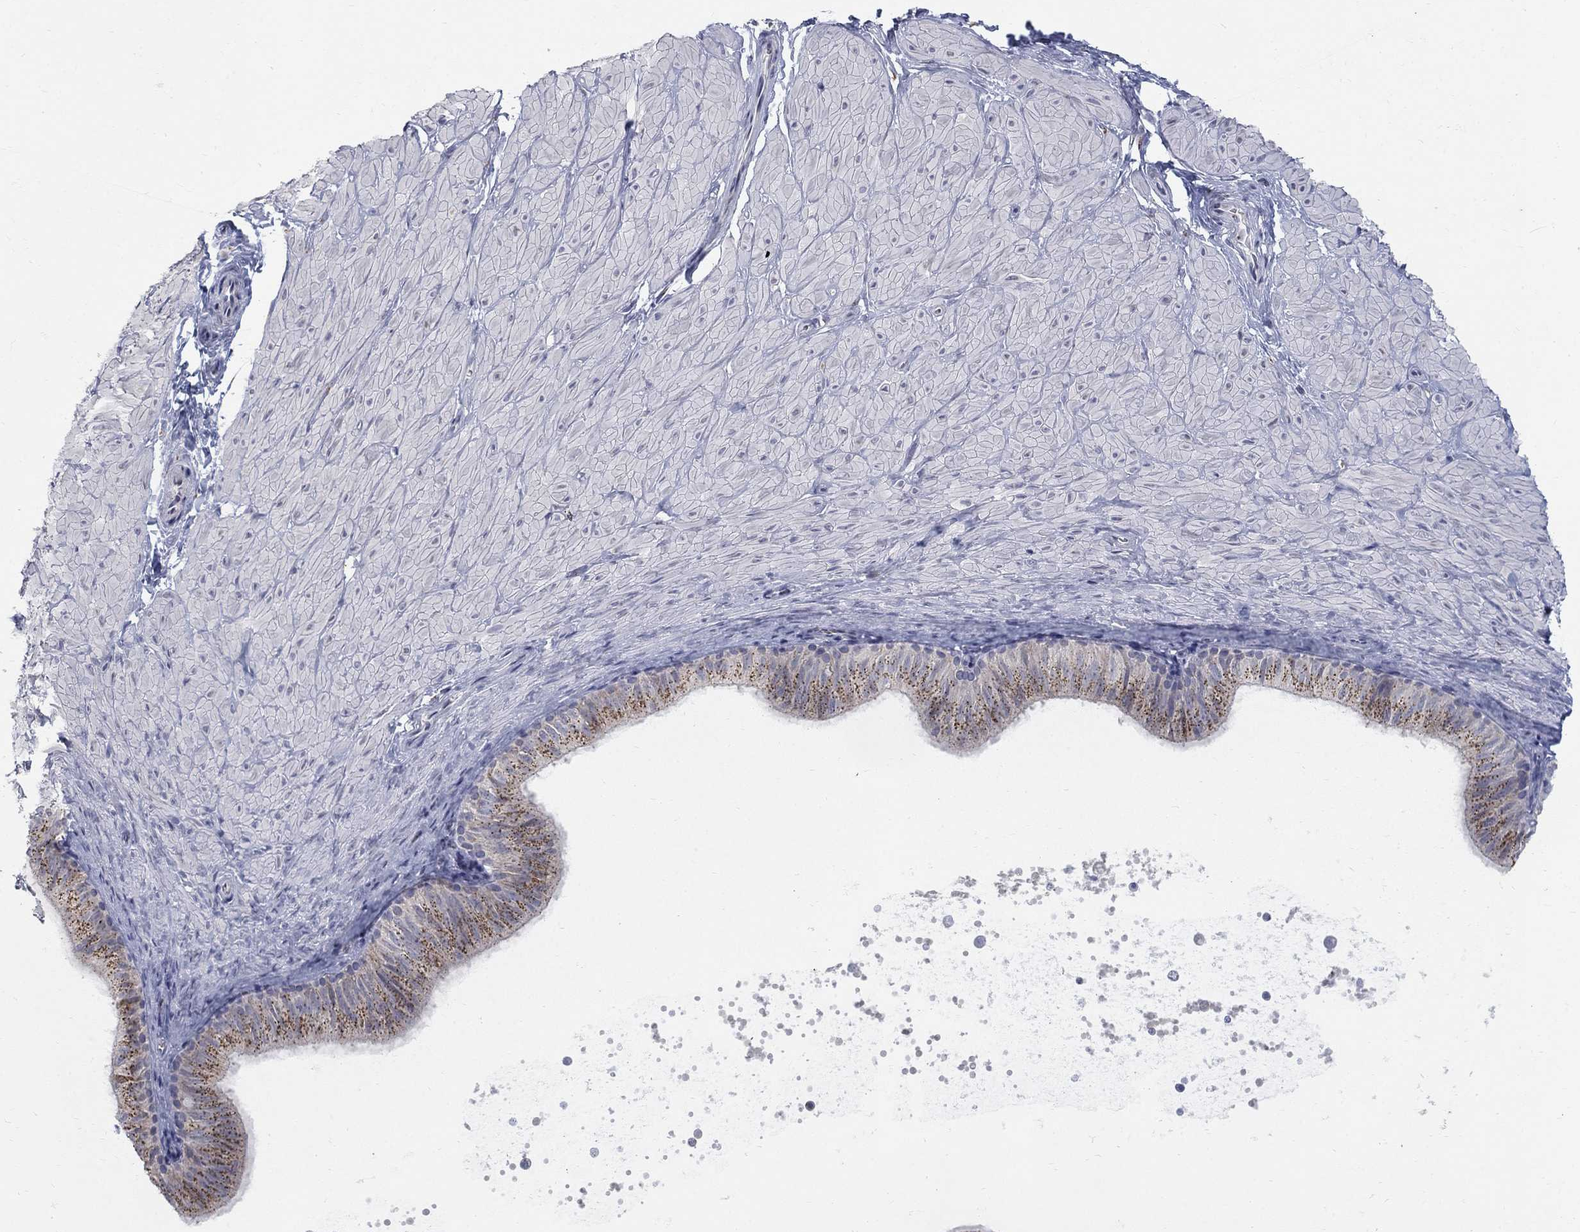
{"staining": {"intensity": "negative", "quantity": "none", "location": "none"}, "tissue": "adipose tissue", "cell_type": "Adipocytes", "image_type": "normal", "snomed": [{"axis": "morphology", "description": "Normal tissue, NOS"}, {"axis": "topography", "description": "Smooth muscle"}, {"axis": "topography", "description": "Peripheral nerve tissue"}], "caption": "Immunohistochemical staining of unremarkable human adipose tissue demonstrates no significant staining in adipocytes.", "gene": "PANK3", "patient": {"sex": "male", "age": 22}}